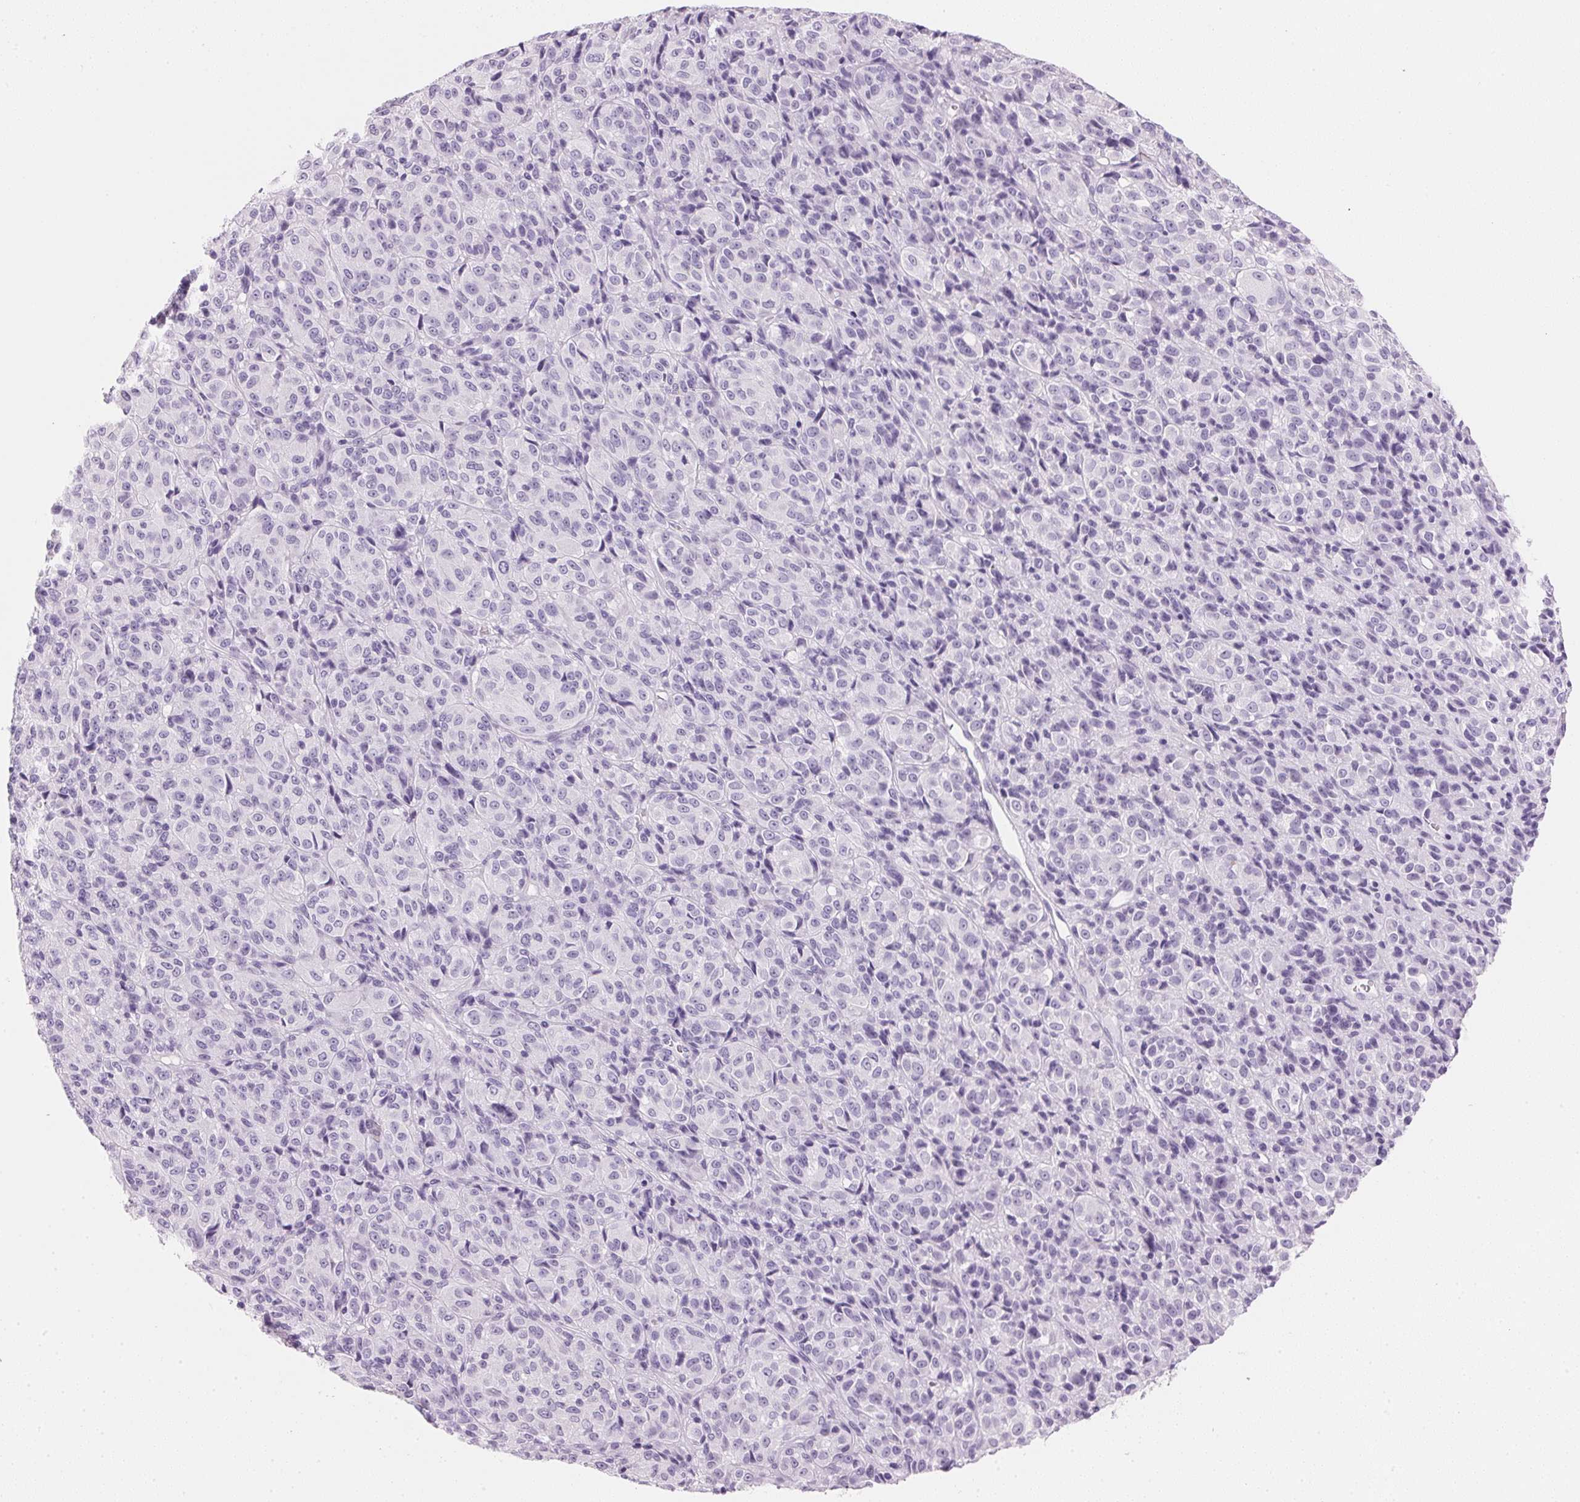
{"staining": {"intensity": "negative", "quantity": "none", "location": "none"}, "tissue": "melanoma", "cell_type": "Tumor cells", "image_type": "cancer", "snomed": [{"axis": "morphology", "description": "Malignant melanoma, Metastatic site"}, {"axis": "topography", "description": "Brain"}], "caption": "A photomicrograph of human melanoma is negative for staining in tumor cells. (DAB (3,3'-diaminobenzidine) immunohistochemistry with hematoxylin counter stain).", "gene": "IGFBP1", "patient": {"sex": "female", "age": 56}}